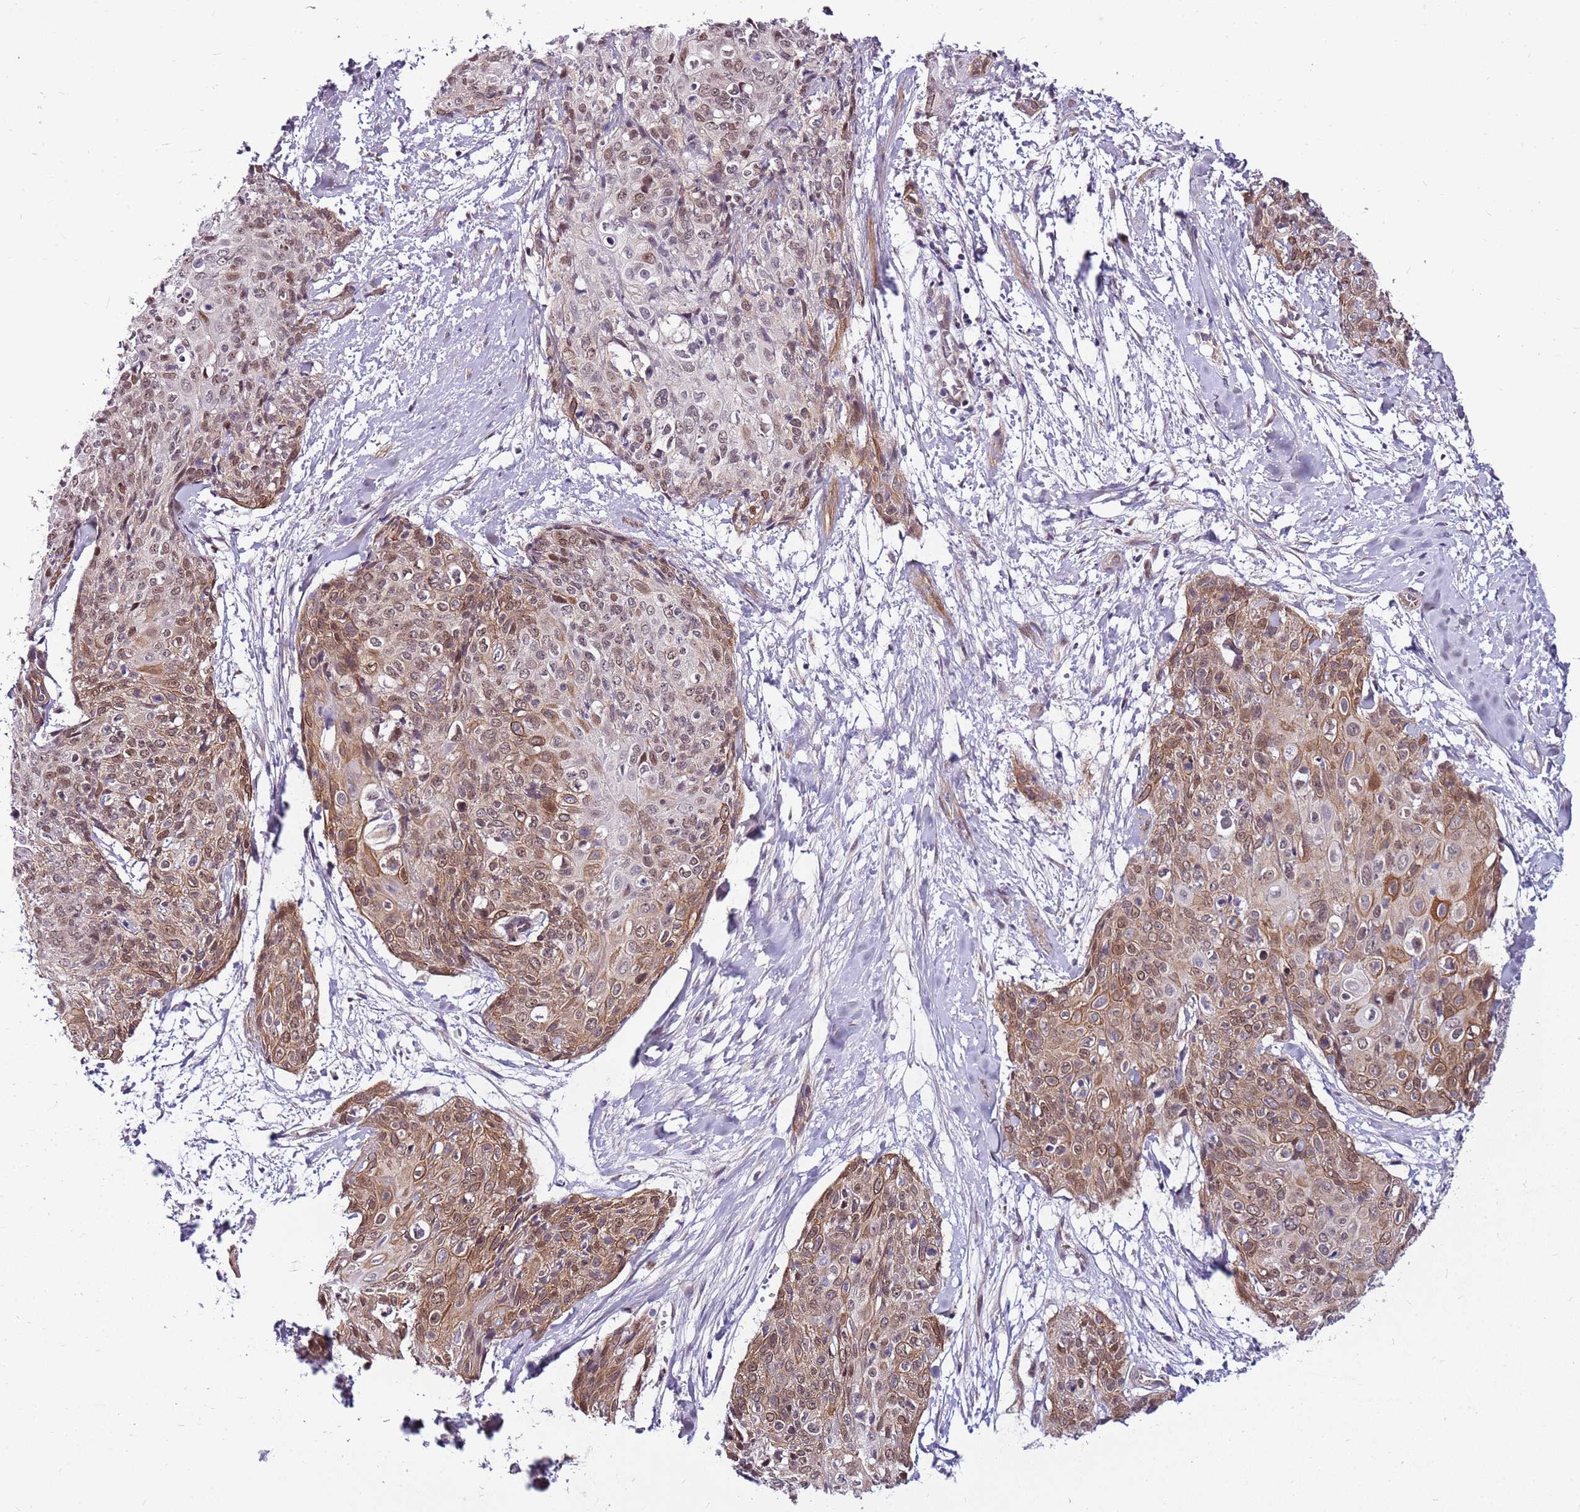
{"staining": {"intensity": "moderate", "quantity": "25%-75%", "location": "cytoplasmic/membranous,nuclear"}, "tissue": "skin cancer", "cell_type": "Tumor cells", "image_type": "cancer", "snomed": [{"axis": "morphology", "description": "Squamous cell carcinoma, NOS"}, {"axis": "topography", "description": "Skin"}, {"axis": "topography", "description": "Vulva"}], "caption": "Immunohistochemistry (DAB) staining of human skin cancer reveals moderate cytoplasmic/membranous and nuclear protein positivity in approximately 25%-75% of tumor cells. The staining is performed using DAB (3,3'-diaminobenzidine) brown chromogen to label protein expression. The nuclei are counter-stained blue using hematoxylin.", "gene": "POLE3", "patient": {"sex": "female", "age": 85}}